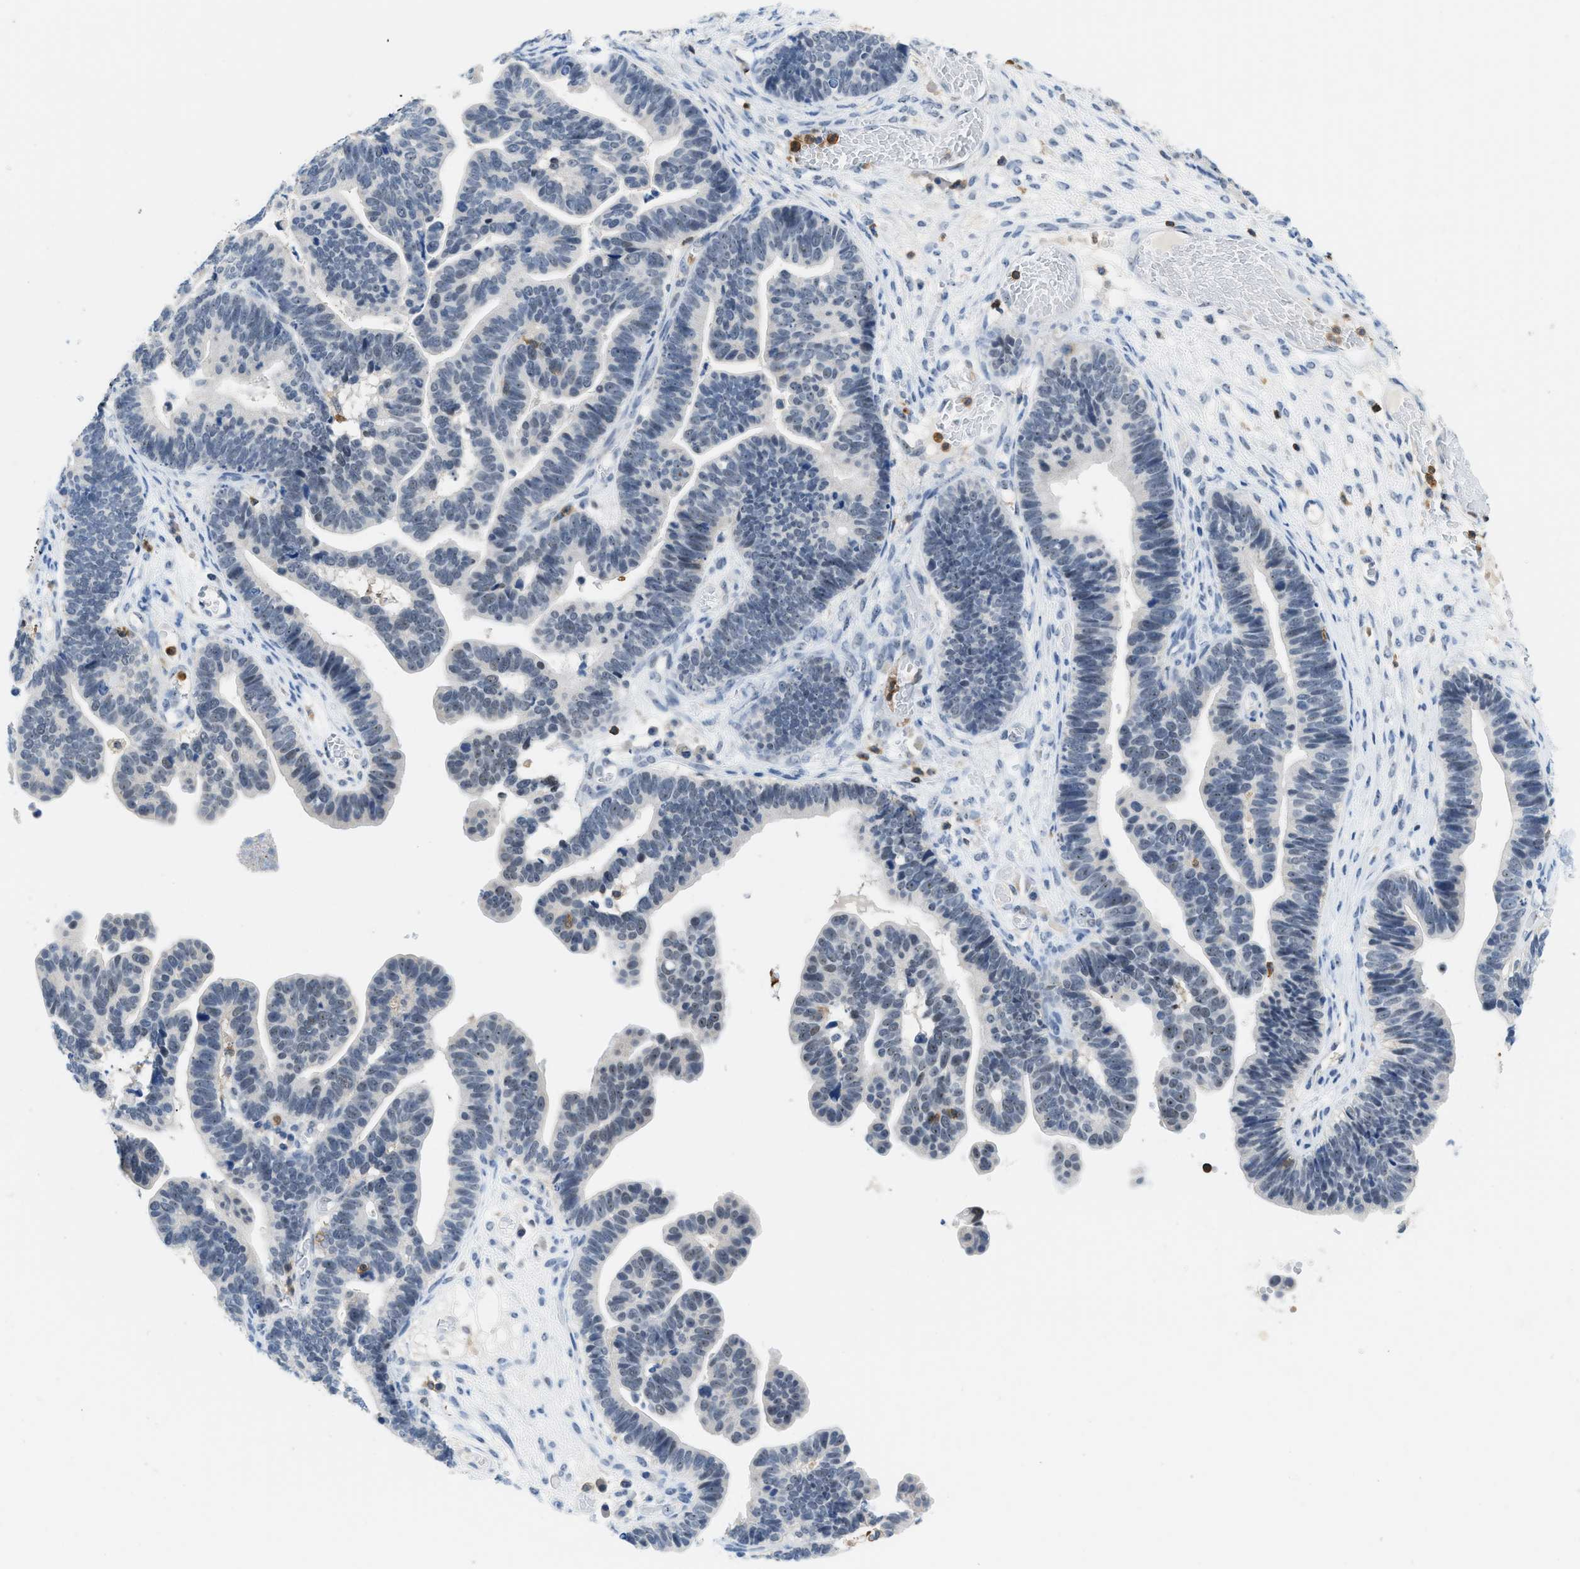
{"staining": {"intensity": "negative", "quantity": "none", "location": "none"}, "tissue": "ovarian cancer", "cell_type": "Tumor cells", "image_type": "cancer", "snomed": [{"axis": "morphology", "description": "Cystadenocarcinoma, serous, NOS"}, {"axis": "topography", "description": "Ovary"}], "caption": "The image demonstrates no significant expression in tumor cells of ovarian serous cystadenocarcinoma.", "gene": "FAM151A", "patient": {"sex": "female", "age": 56}}